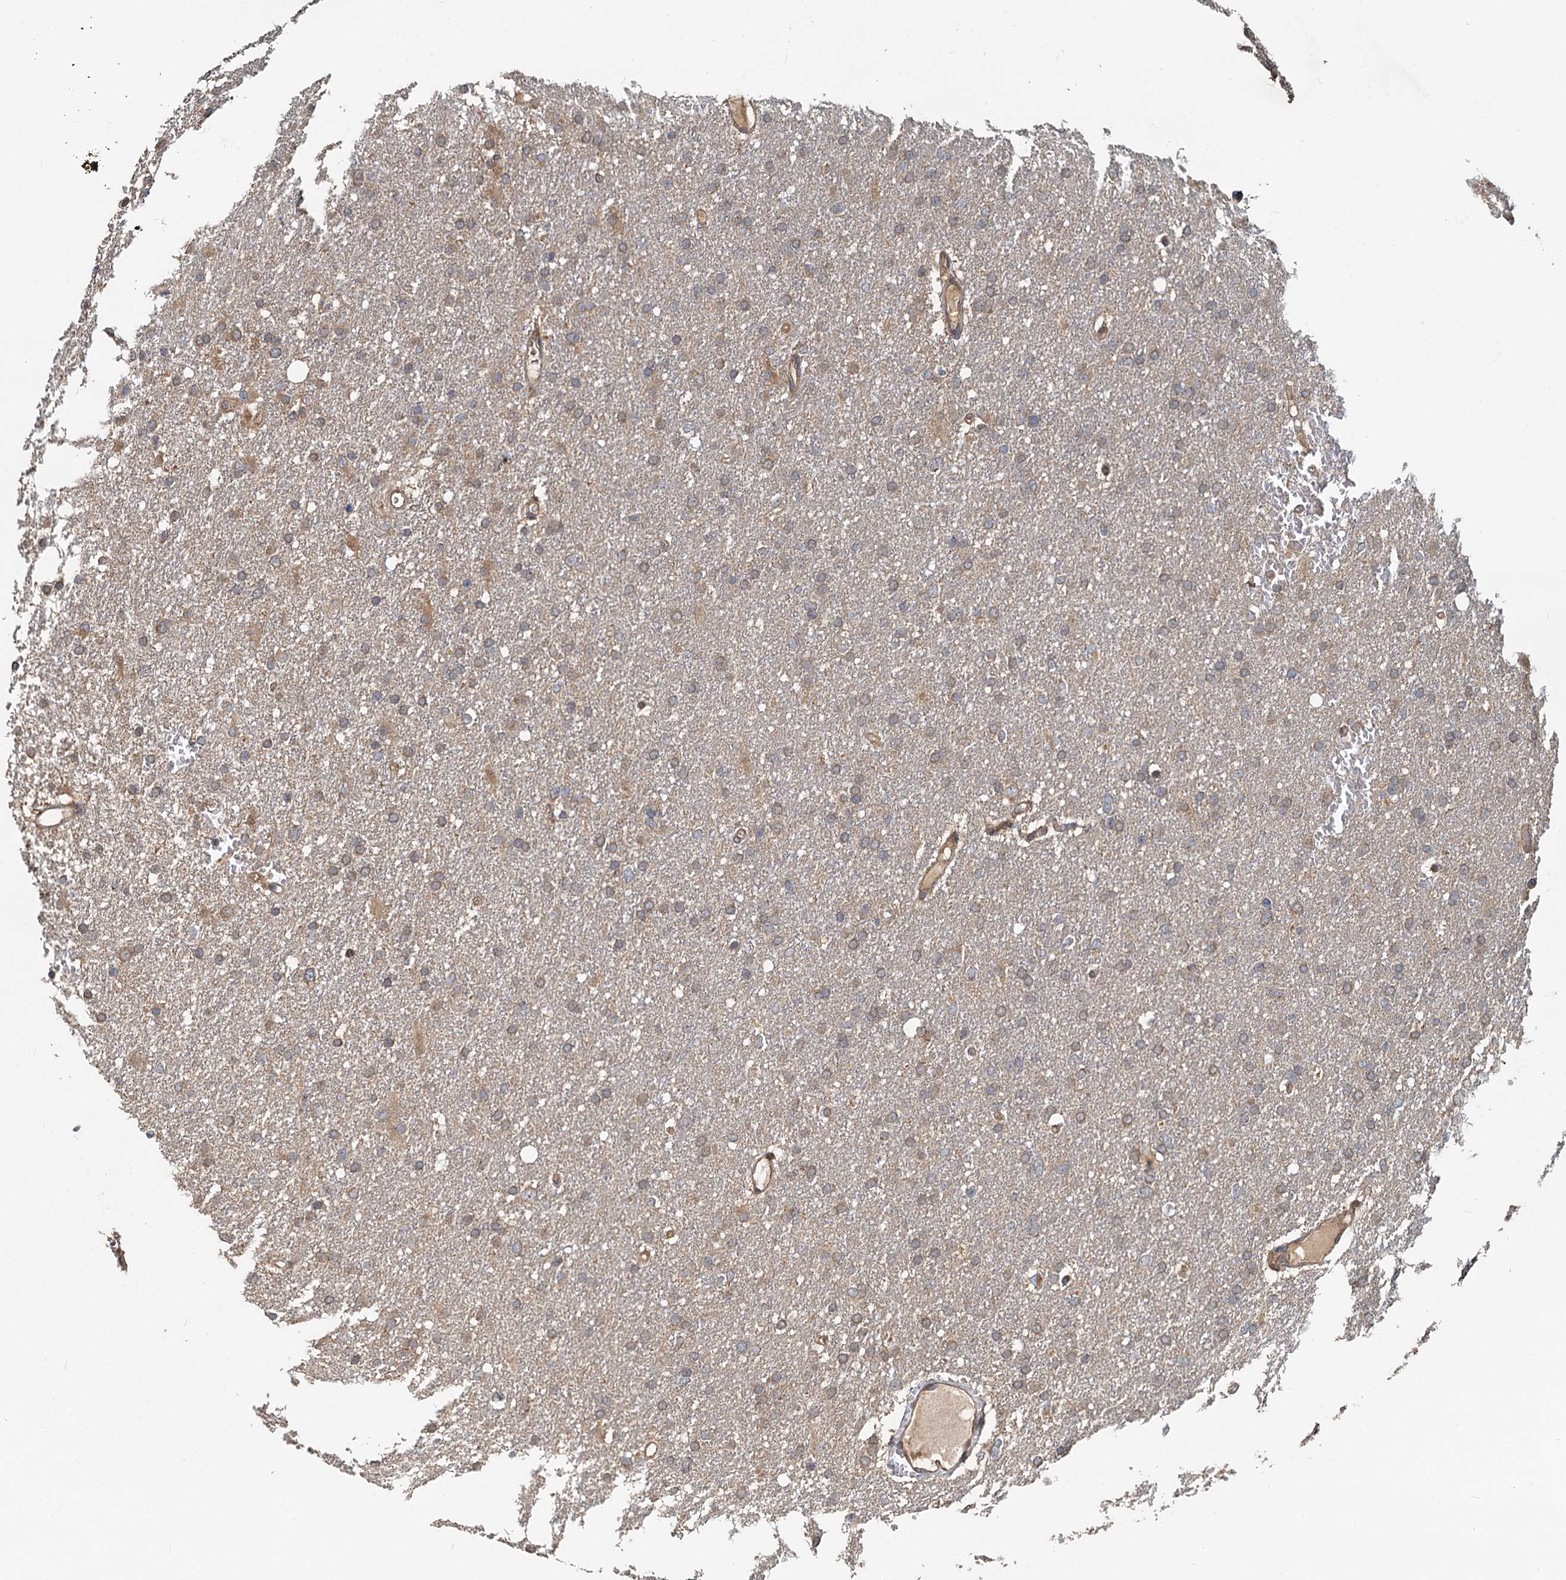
{"staining": {"intensity": "moderate", "quantity": "<25%", "location": "cytoplasmic/membranous"}, "tissue": "glioma", "cell_type": "Tumor cells", "image_type": "cancer", "snomed": [{"axis": "morphology", "description": "Glioma, malignant, High grade"}, {"axis": "topography", "description": "Cerebral cortex"}], "caption": "A brown stain highlights moderate cytoplasmic/membranous positivity of a protein in malignant high-grade glioma tumor cells. Immunohistochemistry (ihc) stains the protein of interest in brown and the nuclei are stained blue.", "gene": "HYI", "patient": {"sex": "female", "age": 36}}